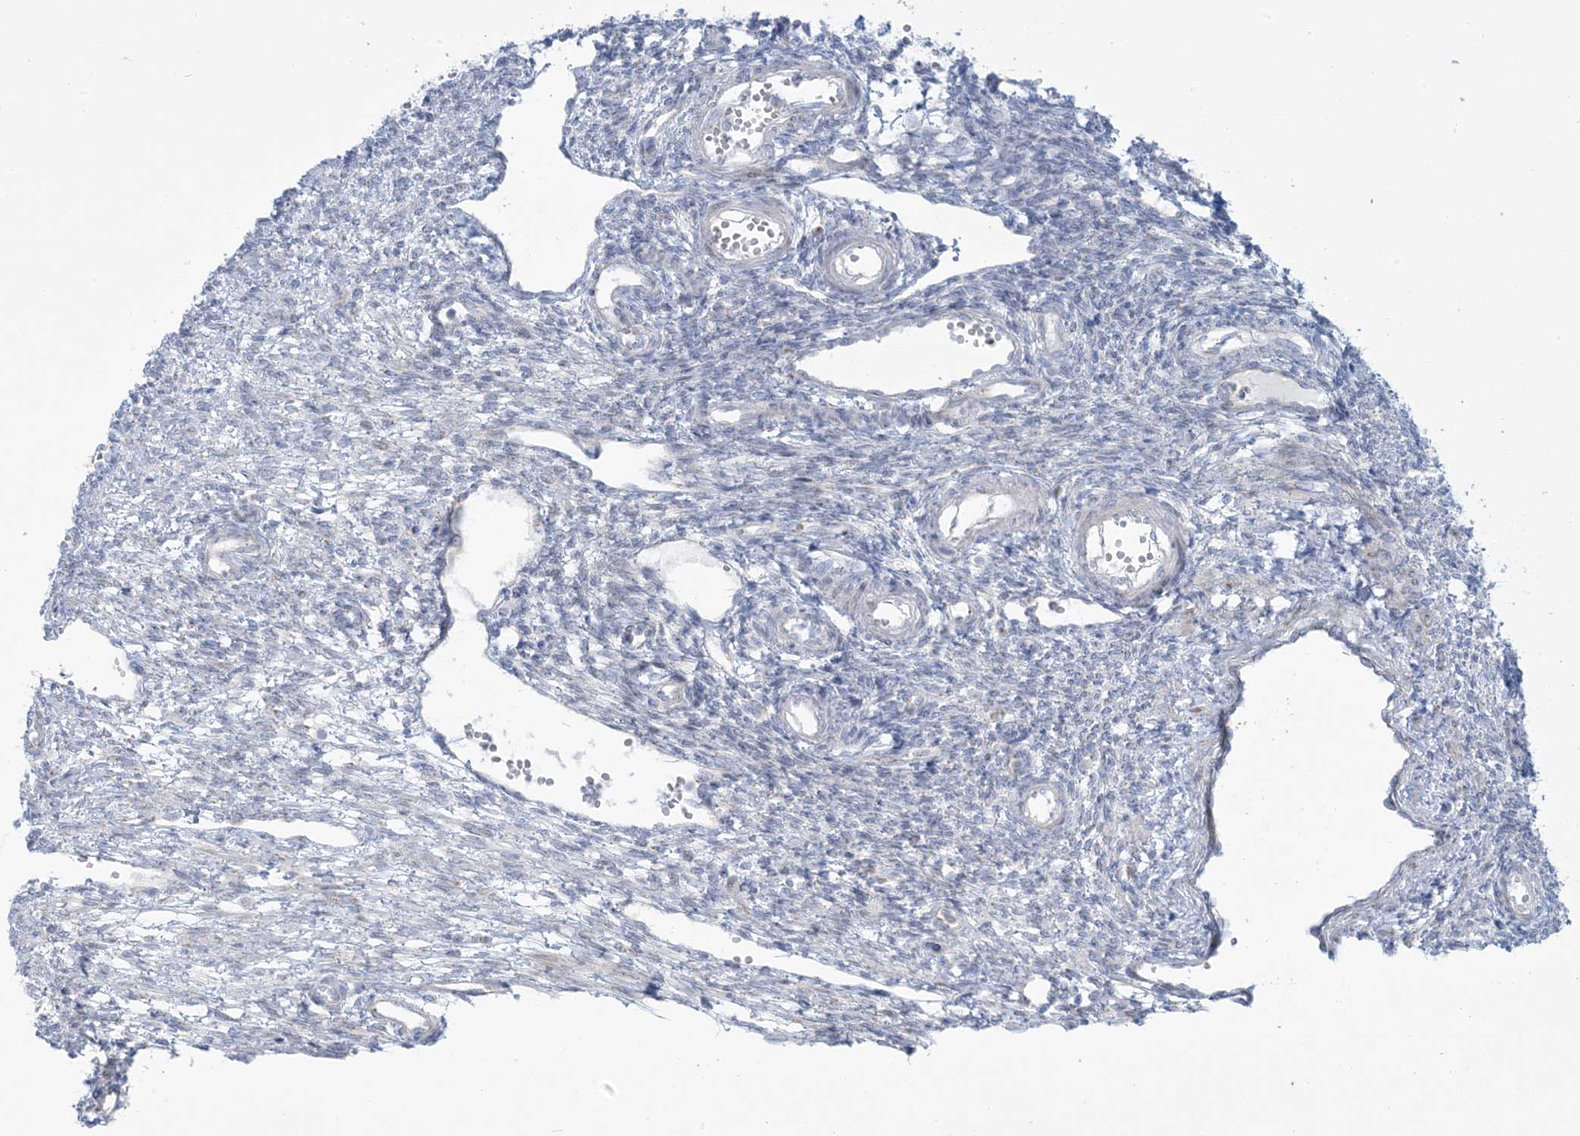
{"staining": {"intensity": "negative", "quantity": "none", "location": "none"}, "tissue": "ovary", "cell_type": "Ovarian stroma cells", "image_type": "normal", "snomed": [{"axis": "morphology", "description": "Normal tissue, NOS"}, {"axis": "morphology", "description": "Cyst, NOS"}, {"axis": "topography", "description": "Ovary"}], "caption": "DAB (3,3'-diaminobenzidine) immunohistochemical staining of unremarkable ovary shows no significant positivity in ovarian stroma cells.", "gene": "AFTPH", "patient": {"sex": "female", "age": 33}}